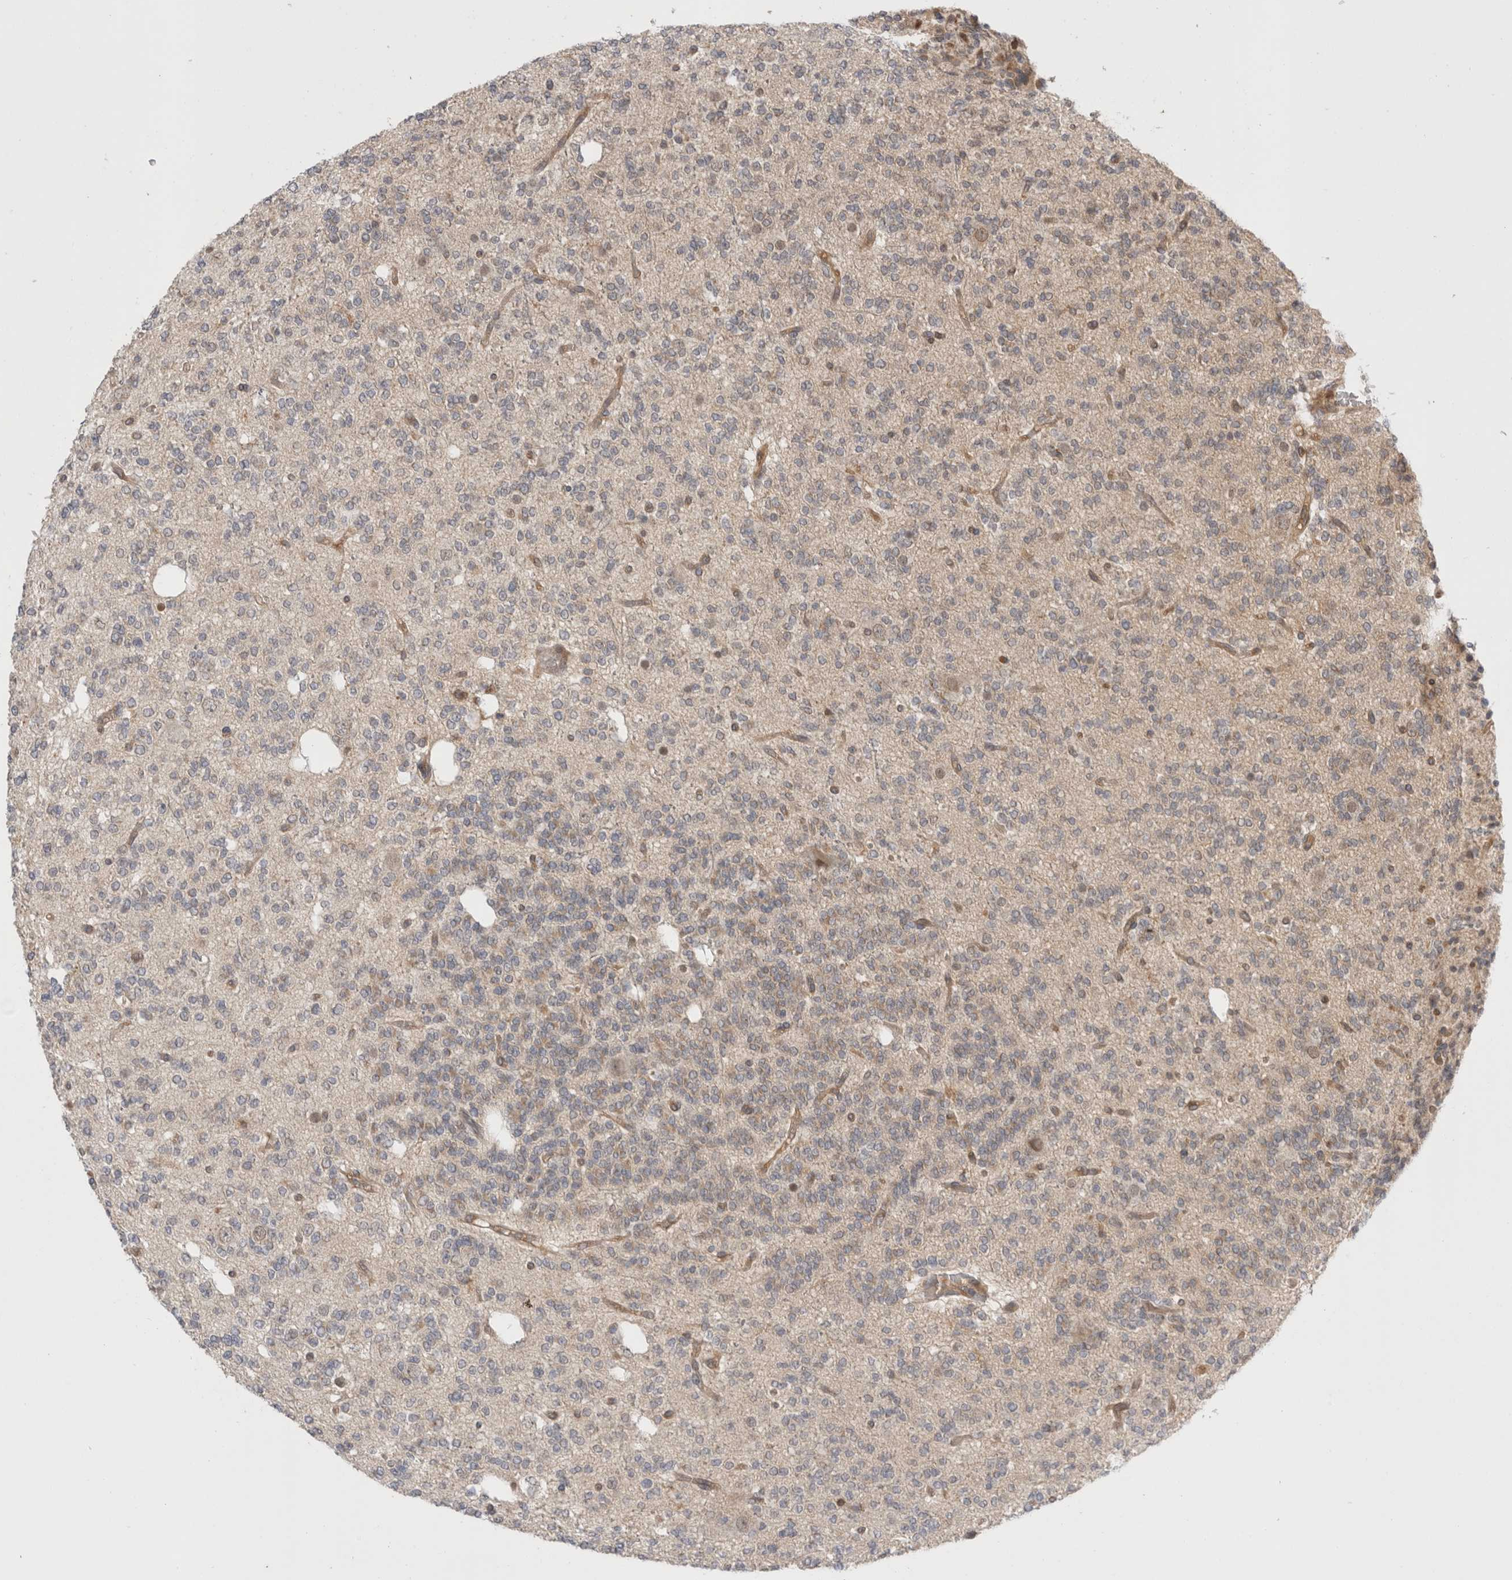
{"staining": {"intensity": "weak", "quantity": "25%-75%", "location": "cytoplasmic/membranous"}, "tissue": "glioma", "cell_type": "Tumor cells", "image_type": "cancer", "snomed": [{"axis": "morphology", "description": "Glioma, malignant, Low grade"}, {"axis": "topography", "description": "Brain"}], "caption": "About 25%-75% of tumor cells in malignant glioma (low-grade) display weak cytoplasmic/membranous protein staining as visualized by brown immunohistochemical staining.", "gene": "NFKB1", "patient": {"sex": "male", "age": 38}}